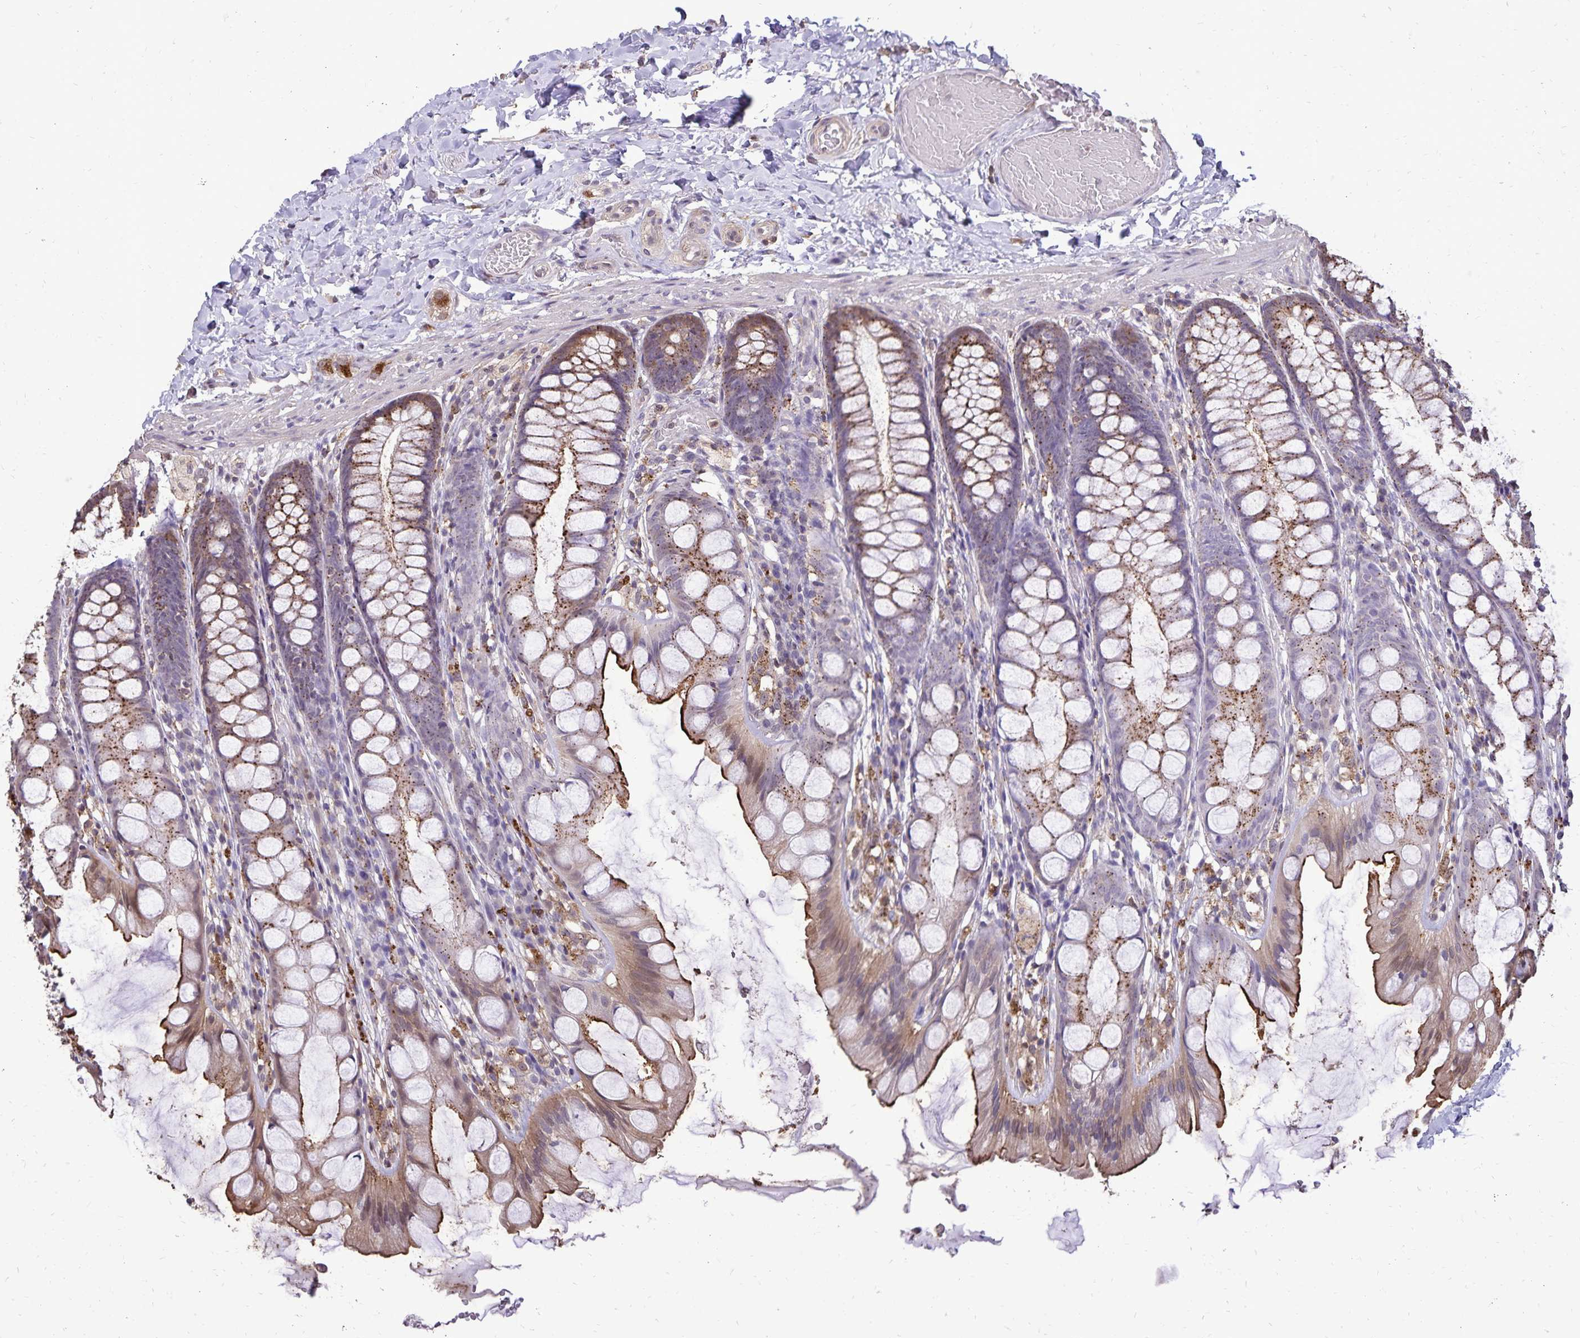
{"staining": {"intensity": "negative", "quantity": "none", "location": "none"}, "tissue": "colon", "cell_type": "Endothelial cells", "image_type": "normal", "snomed": [{"axis": "morphology", "description": "Normal tissue, NOS"}, {"axis": "topography", "description": "Colon"}], "caption": "Histopathology image shows no protein positivity in endothelial cells of unremarkable colon.", "gene": "CHMP1B", "patient": {"sex": "male", "age": 47}}